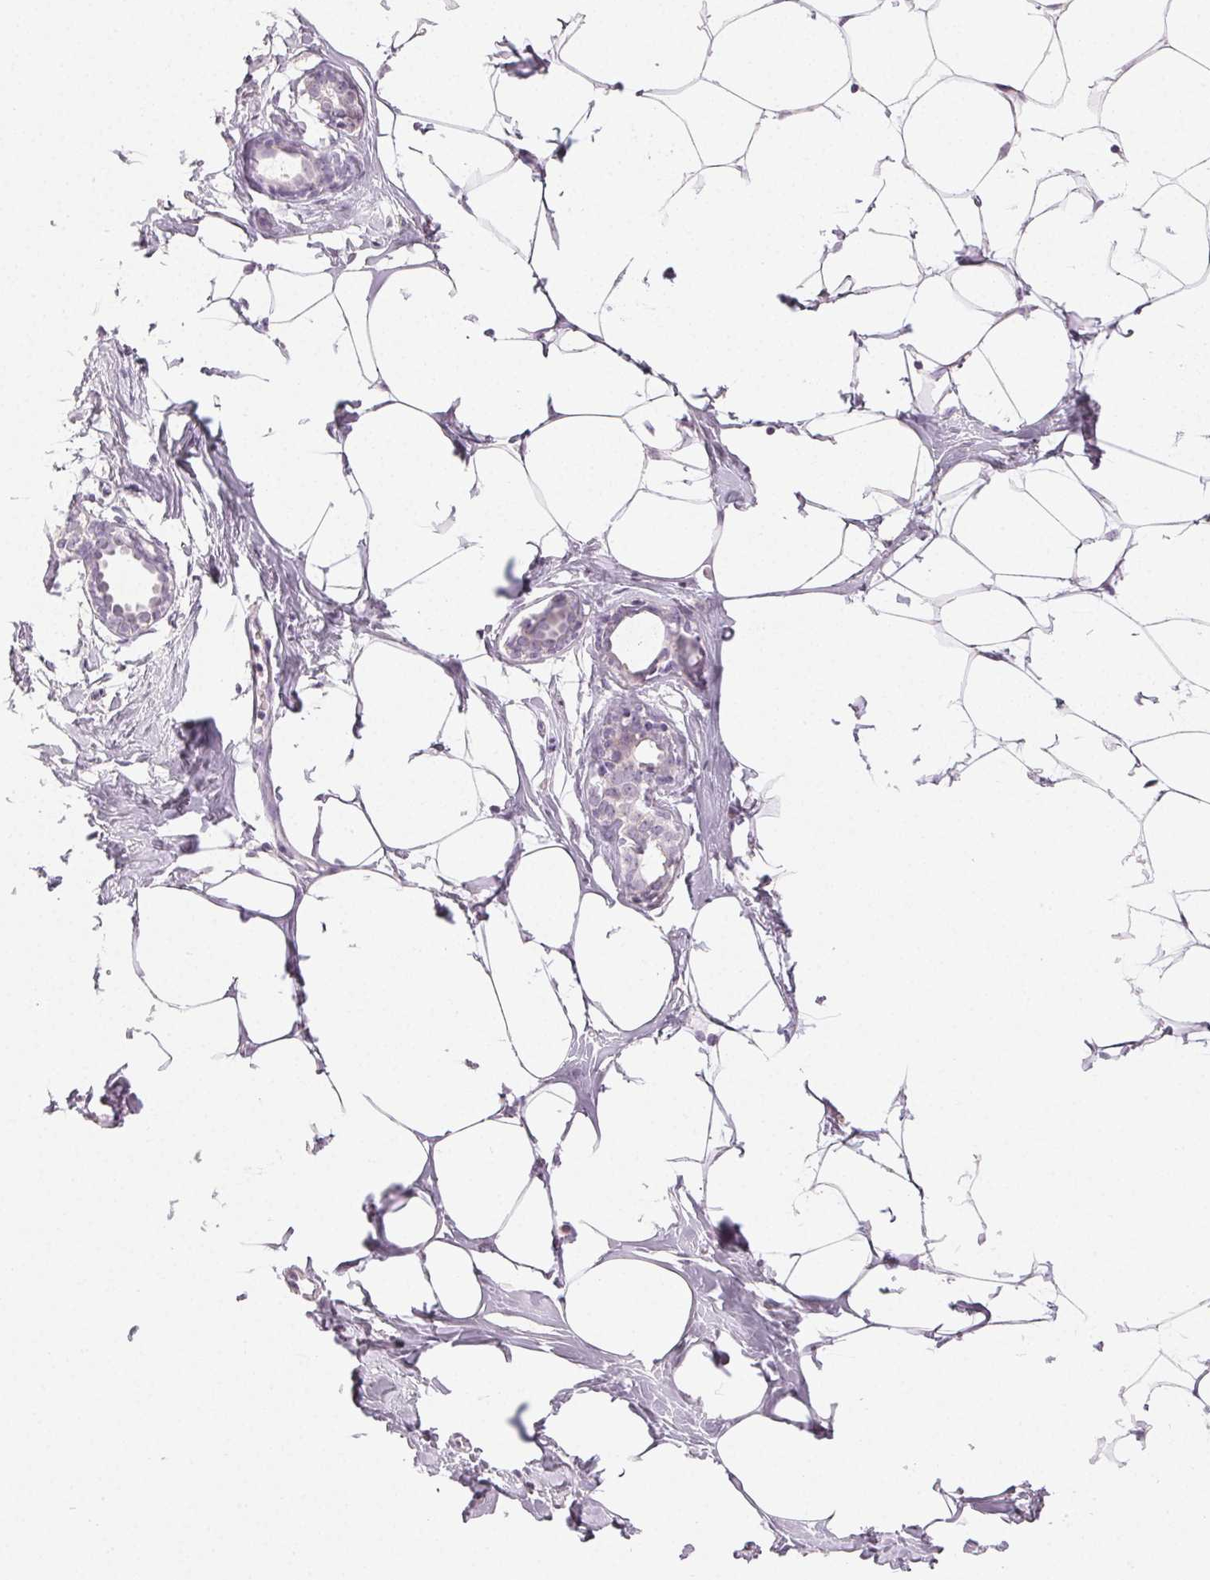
{"staining": {"intensity": "negative", "quantity": "none", "location": "none"}, "tissue": "breast", "cell_type": "Adipocytes", "image_type": "normal", "snomed": [{"axis": "morphology", "description": "Normal tissue, NOS"}, {"axis": "topography", "description": "Breast"}], "caption": "The image exhibits no staining of adipocytes in benign breast. (Immunohistochemistry, brightfield microscopy, high magnification).", "gene": "LVRN", "patient": {"sex": "female", "age": 27}}